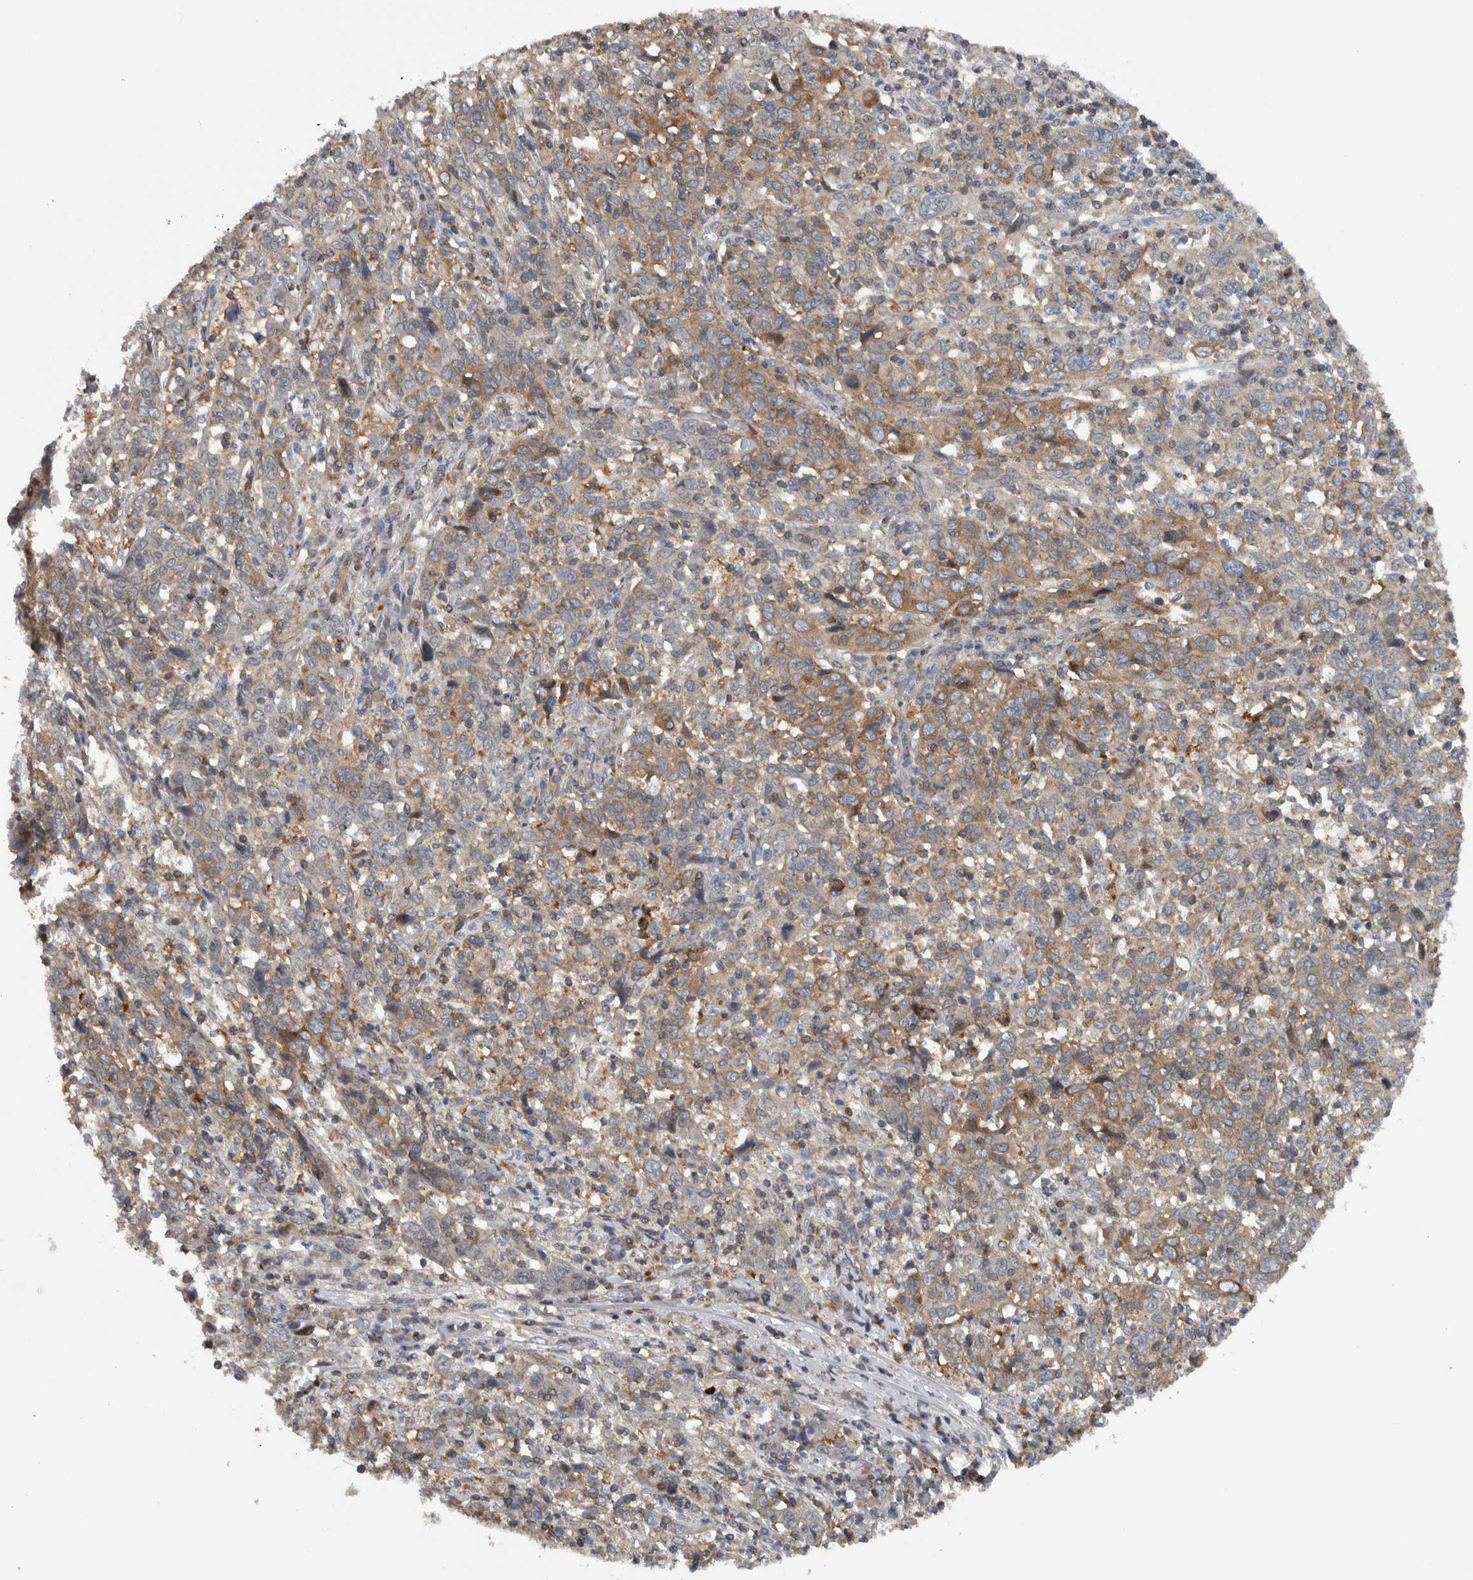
{"staining": {"intensity": "weak", "quantity": ">75%", "location": "cytoplasmic/membranous"}, "tissue": "cervical cancer", "cell_type": "Tumor cells", "image_type": "cancer", "snomed": [{"axis": "morphology", "description": "Squamous cell carcinoma, NOS"}, {"axis": "topography", "description": "Cervix"}], "caption": "A high-resolution micrograph shows IHC staining of cervical cancer (squamous cell carcinoma), which shows weak cytoplasmic/membranous expression in about >75% of tumor cells.", "gene": "BAIAP2L1", "patient": {"sex": "female", "age": 46}}